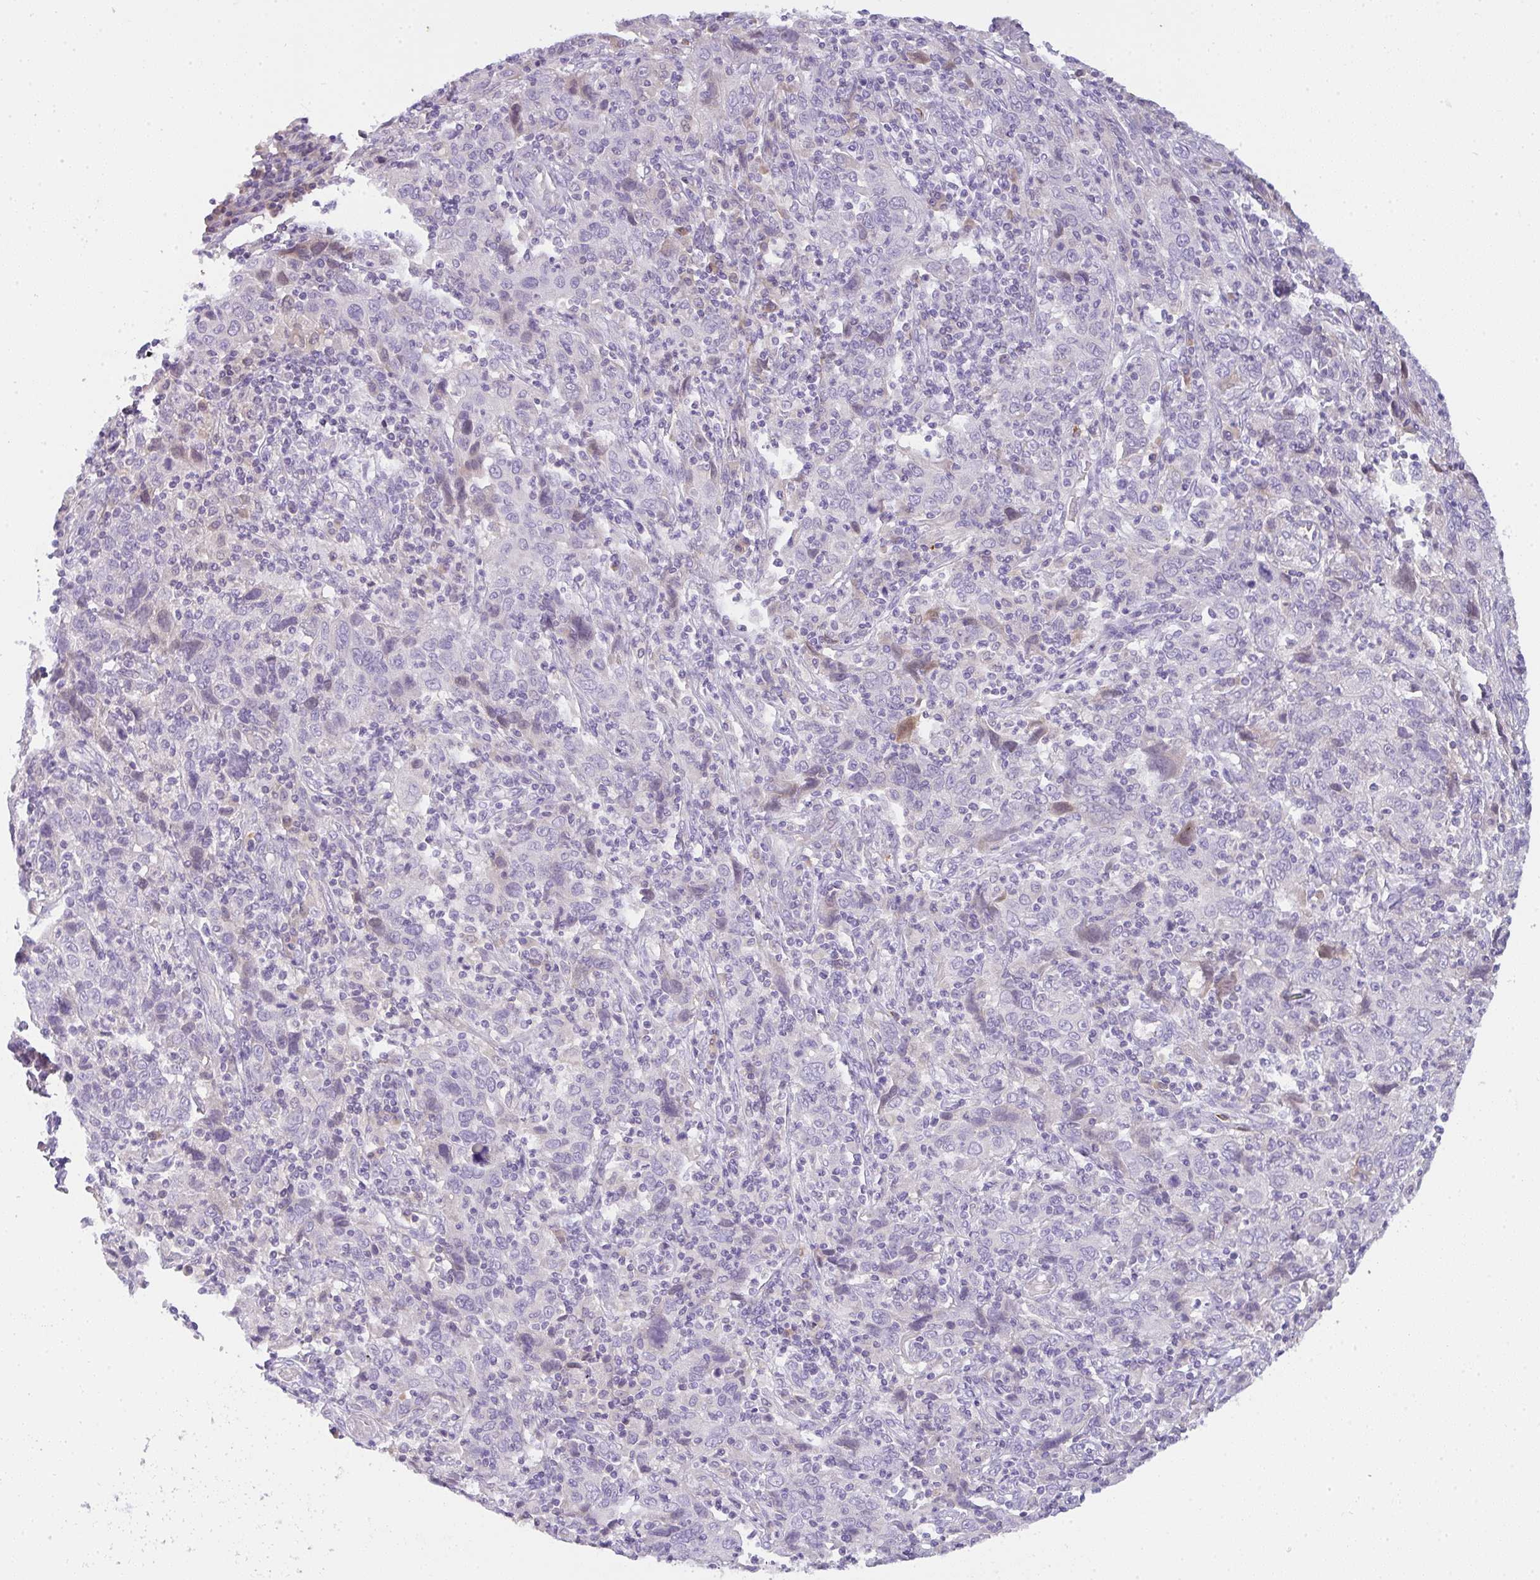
{"staining": {"intensity": "weak", "quantity": "<25%", "location": "cytoplasmic/membranous"}, "tissue": "cervical cancer", "cell_type": "Tumor cells", "image_type": "cancer", "snomed": [{"axis": "morphology", "description": "Squamous cell carcinoma, NOS"}, {"axis": "topography", "description": "Cervix"}], "caption": "This is an immunohistochemistry histopathology image of human cervical cancer (squamous cell carcinoma). There is no expression in tumor cells.", "gene": "COX7B", "patient": {"sex": "female", "age": 46}}